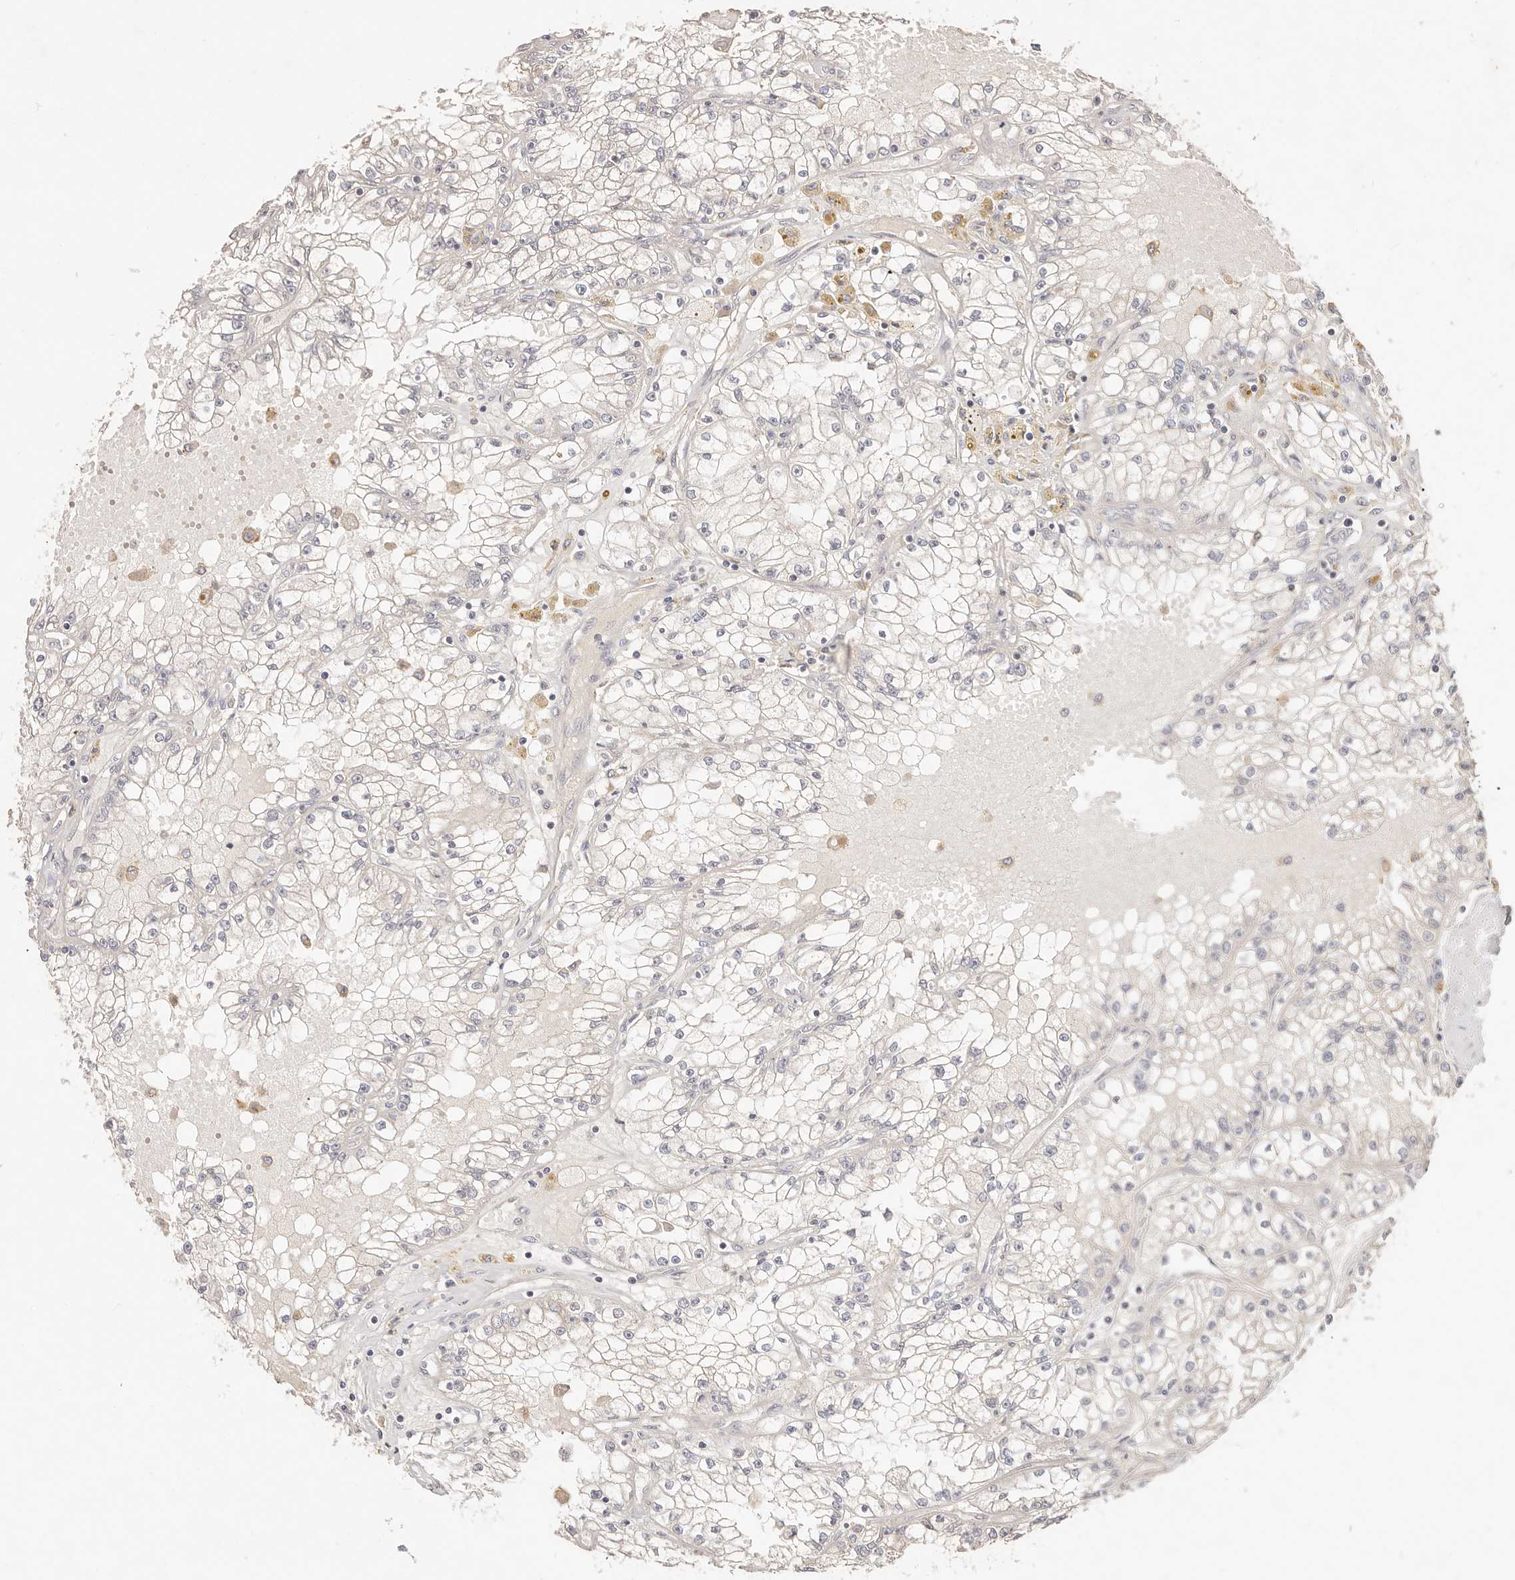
{"staining": {"intensity": "negative", "quantity": "none", "location": "none"}, "tissue": "renal cancer", "cell_type": "Tumor cells", "image_type": "cancer", "snomed": [{"axis": "morphology", "description": "Adenocarcinoma, NOS"}, {"axis": "topography", "description": "Kidney"}], "caption": "Renal cancer (adenocarcinoma) was stained to show a protein in brown. There is no significant staining in tumor cells.", "gene": "CXADR", "patient": {"sex": "male", "age": 56}}